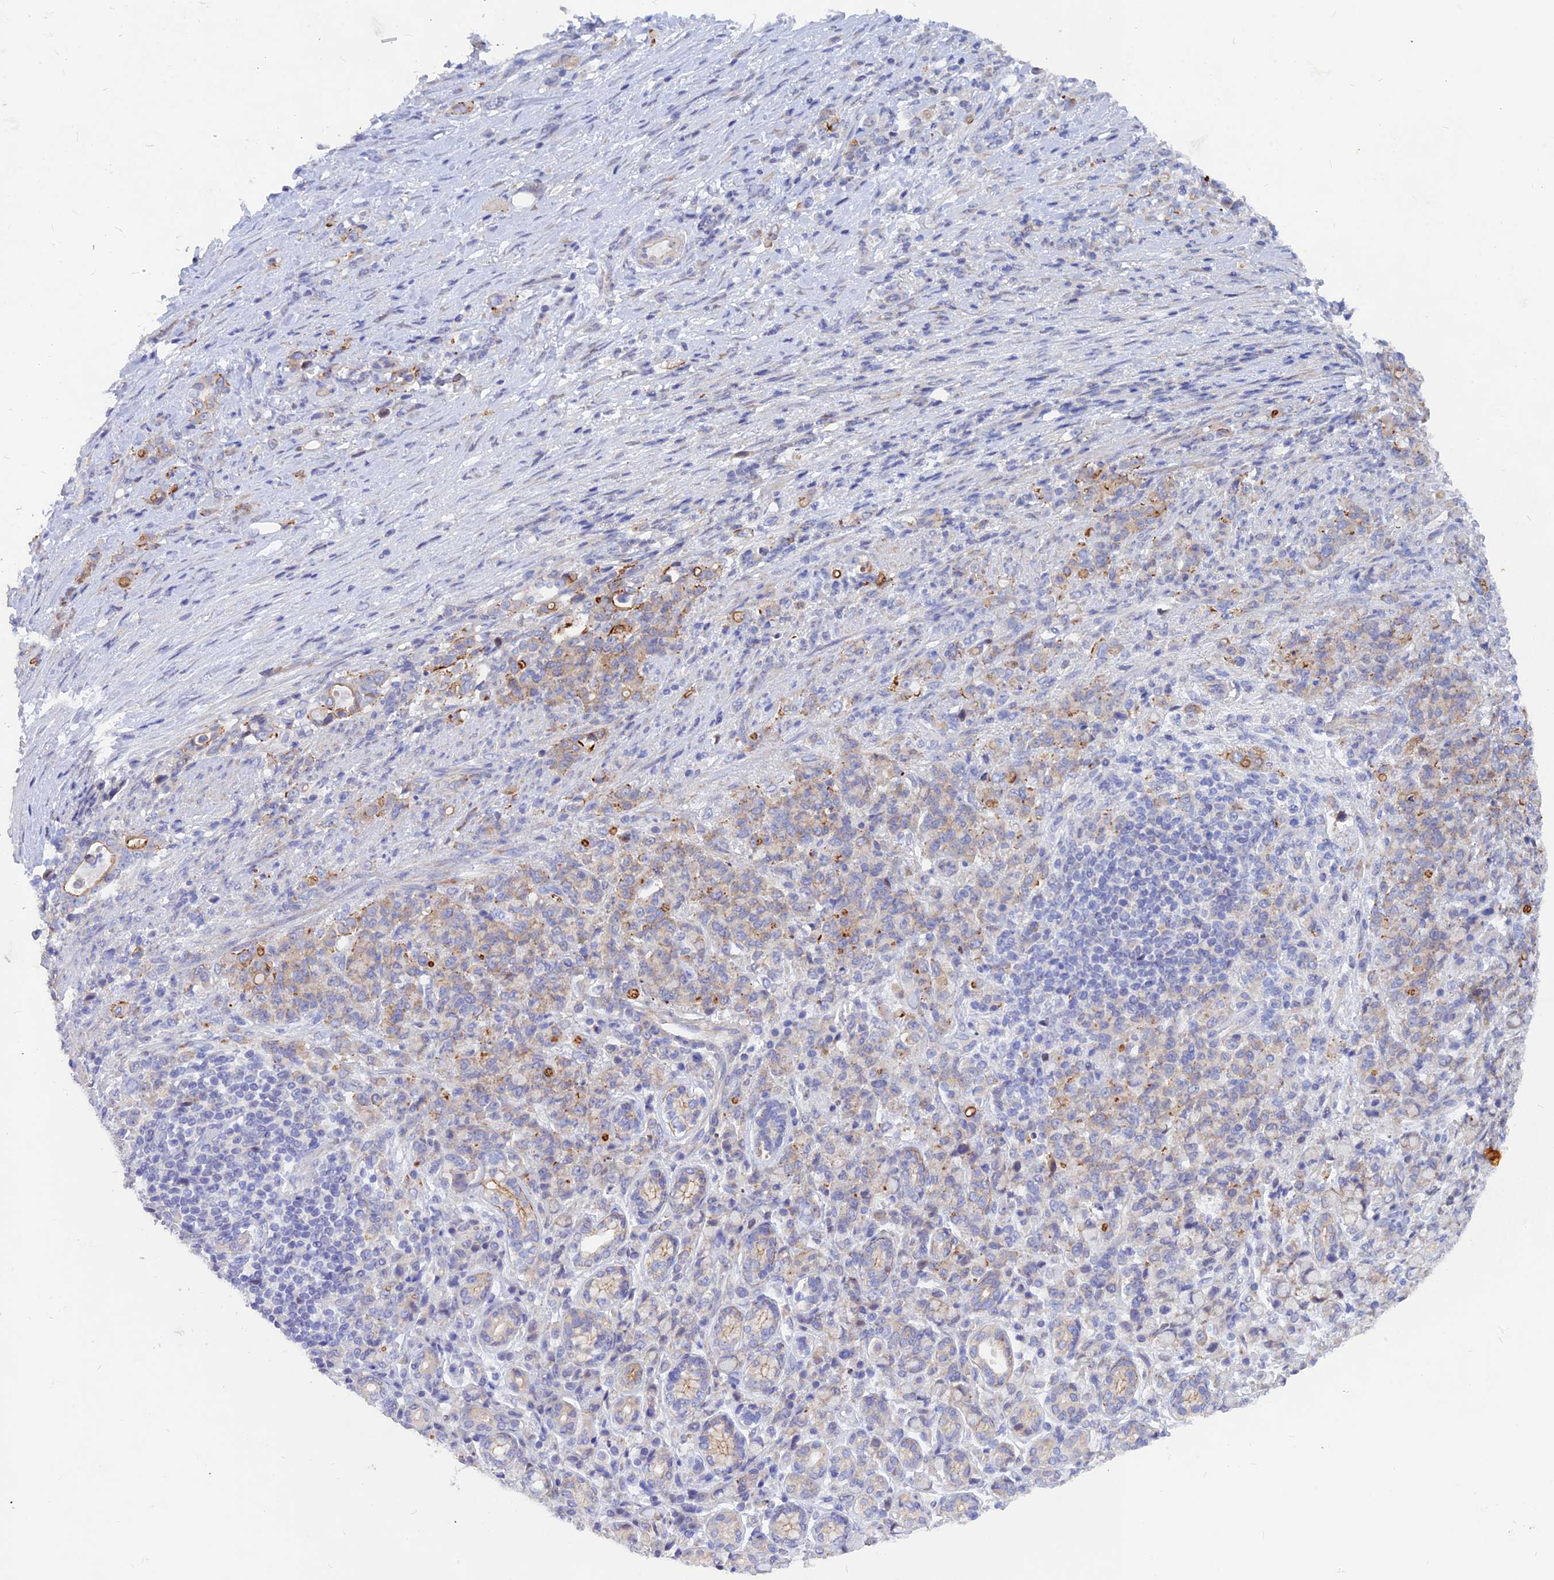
{"staining": {"intensity": "moderate", "quantity": "<25%", "location": "cytoplasmic/membranous"}, "tissue": "stomach cancer", "cell_type": "Tumor cells", "image_type": "cancer", "snomed": [{"axis": "morphology", "description": "Adenocarcinoma, NOS"}, {"axis": "topography", "description": "Stomach"}], "caption": "Stomach cancer (adenocarcinoma) stained with IHC demonstrates moderate cytoplasmic/membranous staining in about <25% of tumor cells. (DAB IHC with brightfield microscopy, high magnification).", "gene": "DNAJC16", "patient": {"sex": "female", "age": 79}}